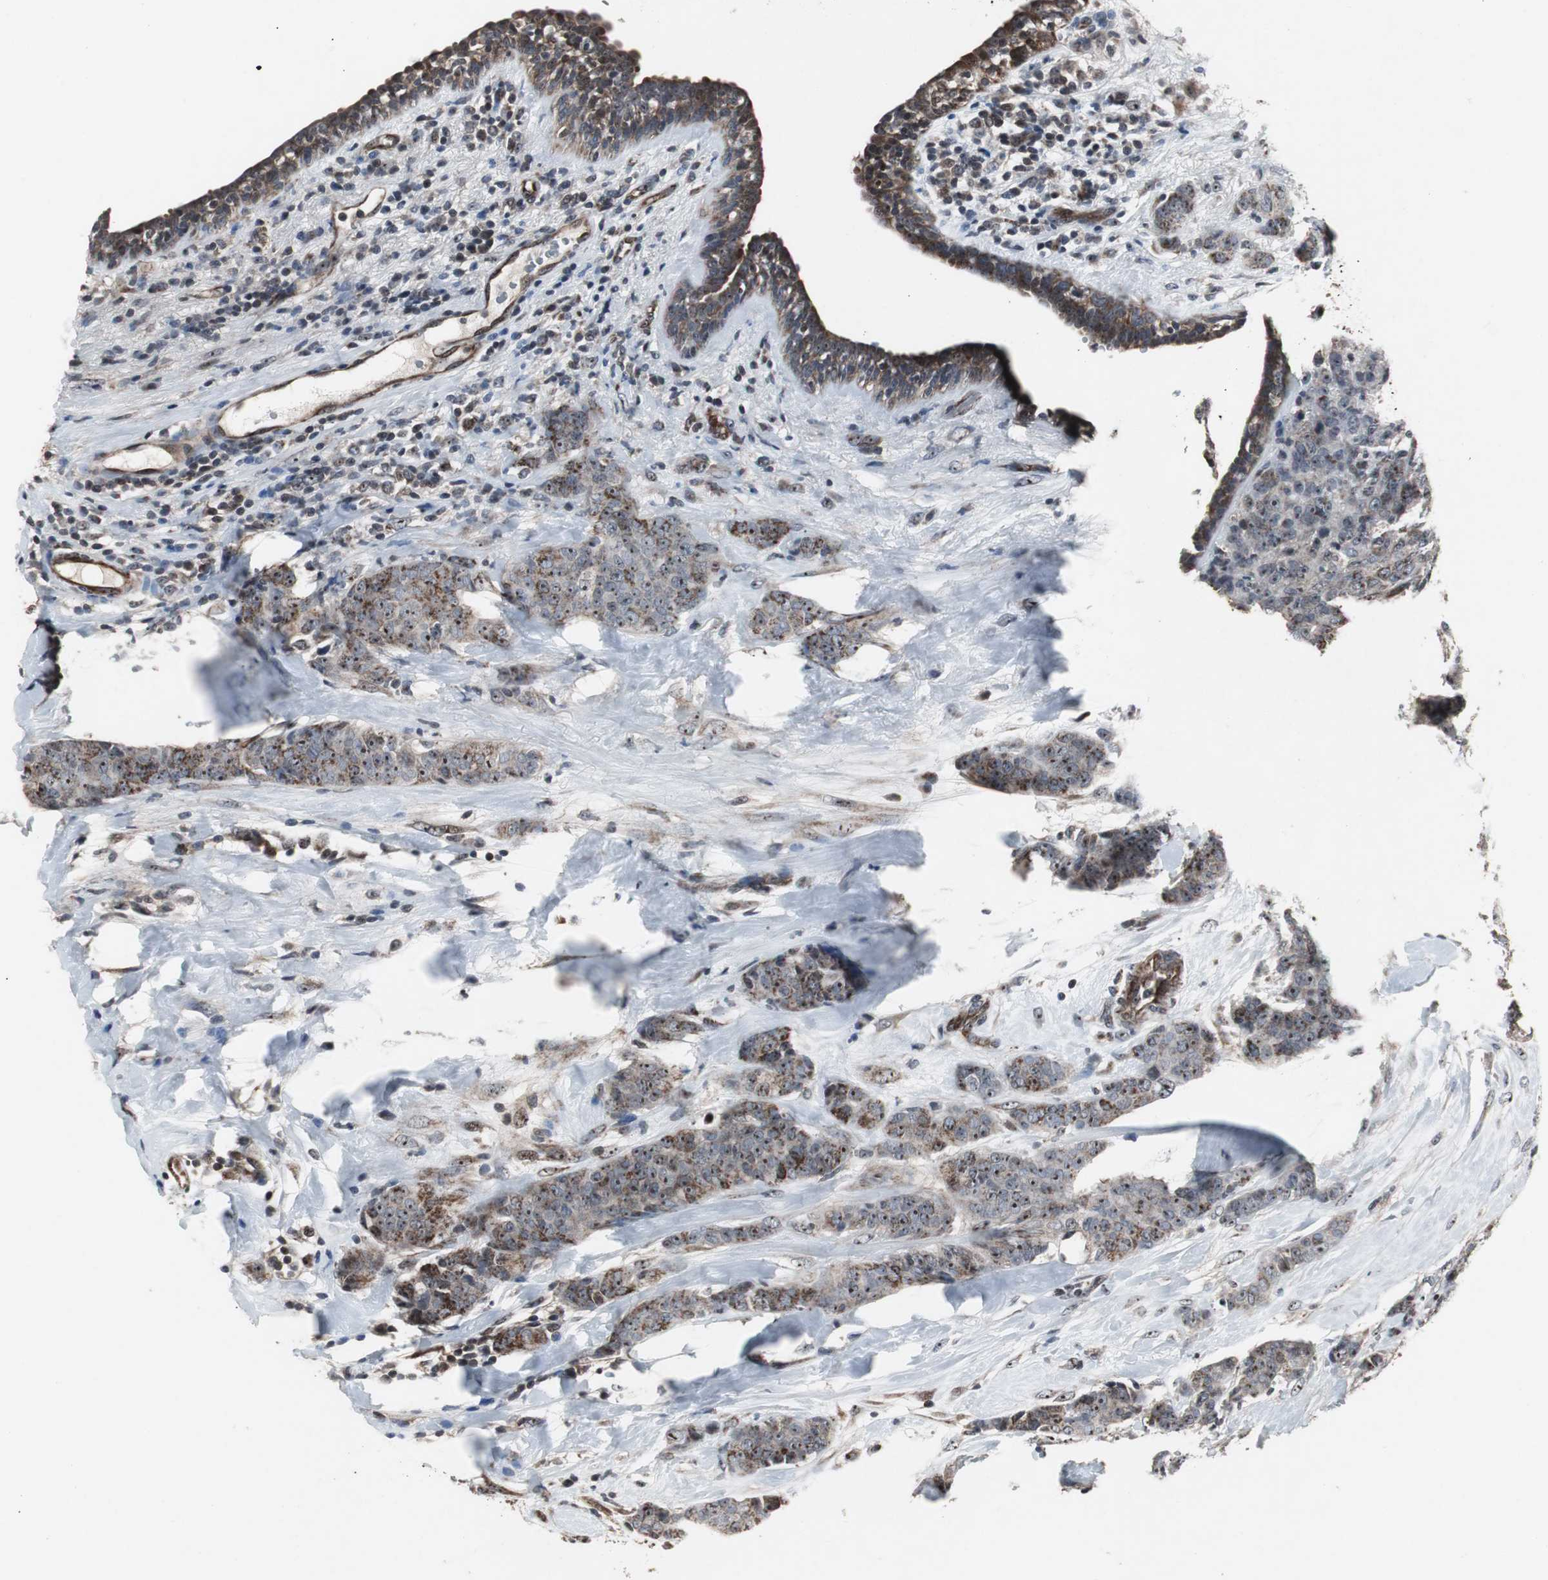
{"staining": {"intensity": "strong", "quantity": "25%-75%", "location": "cytoplasmic/membranous"}, "tissue": "breast cancer", "cell_type": "Tumor cells", "image_type": "cancer", "snomed": [{"axis": "morphology", "description": "Lobular carcinoma"}, {"axis": "topography", "description": "Breast"}], "caption": "Immunohistochemistry (IHC) histopathology image of breast cancer stained for a protein (brown), which shows high levels of strong cytoplasmic/membranous positivity in approximately 25%-75% of tumor cells.", "gene": "MRPL40", "patient": {"sex": "female", "age": 85}}